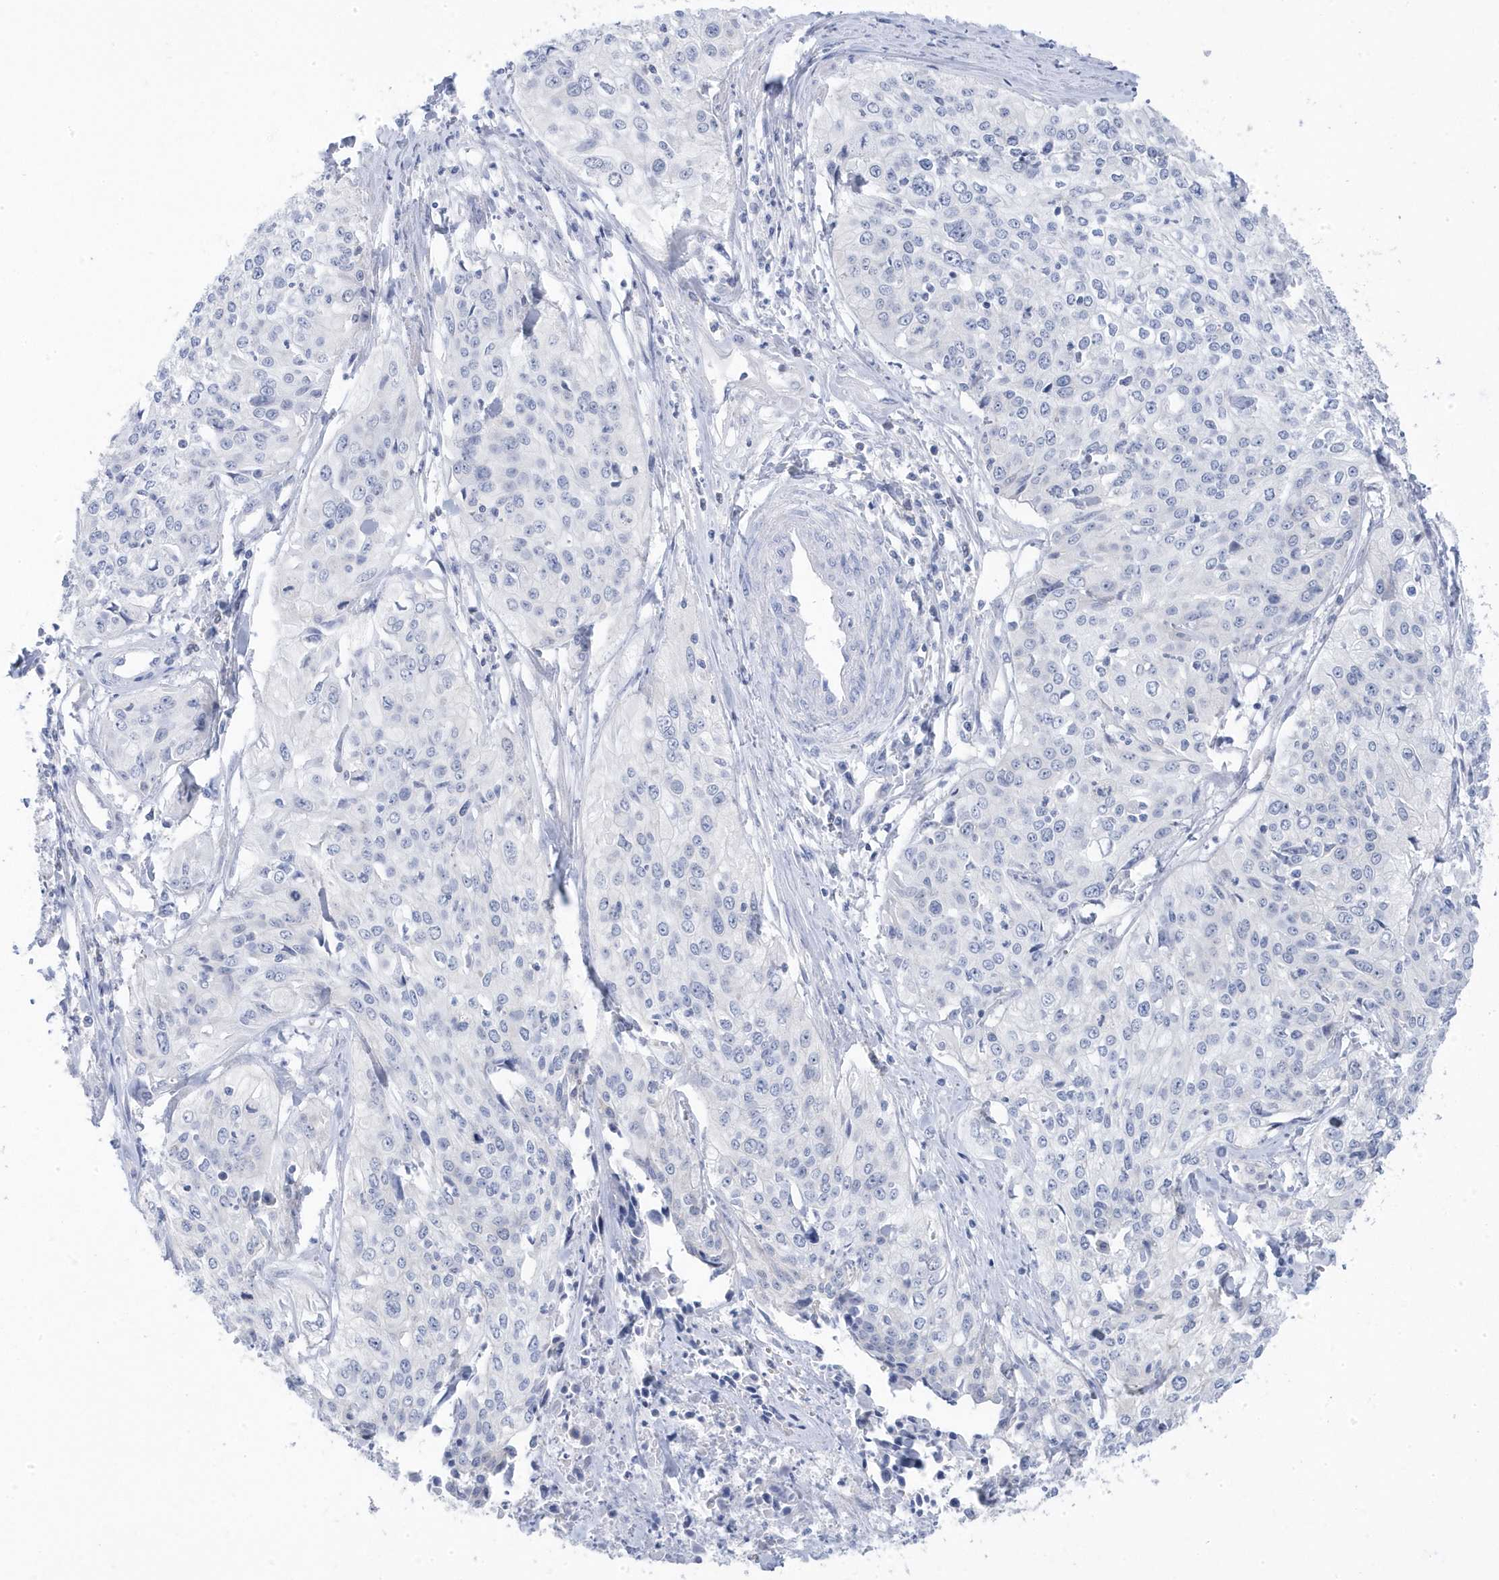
{"staining": {"intensity": "negative", "quantity": "none", "location": "none"}, "tissue": "cervical cancer", "cell_type": "Tumor cells", "image_type": "cancer", "snomed": [{"axis": "morphology", "description": "Squamous cell carcinoma, NOS"}, {"axis": "topography", "description": "Cervix"}], "caption": "Immunohistochemistry (IHC) image of neoplastic tissue: human cervical cancer stained with DAB demonstrates no significant protein positivity in tumor cells.", "gene": "ANAPC1", "patient": {"sex": "female", "age": 31}}